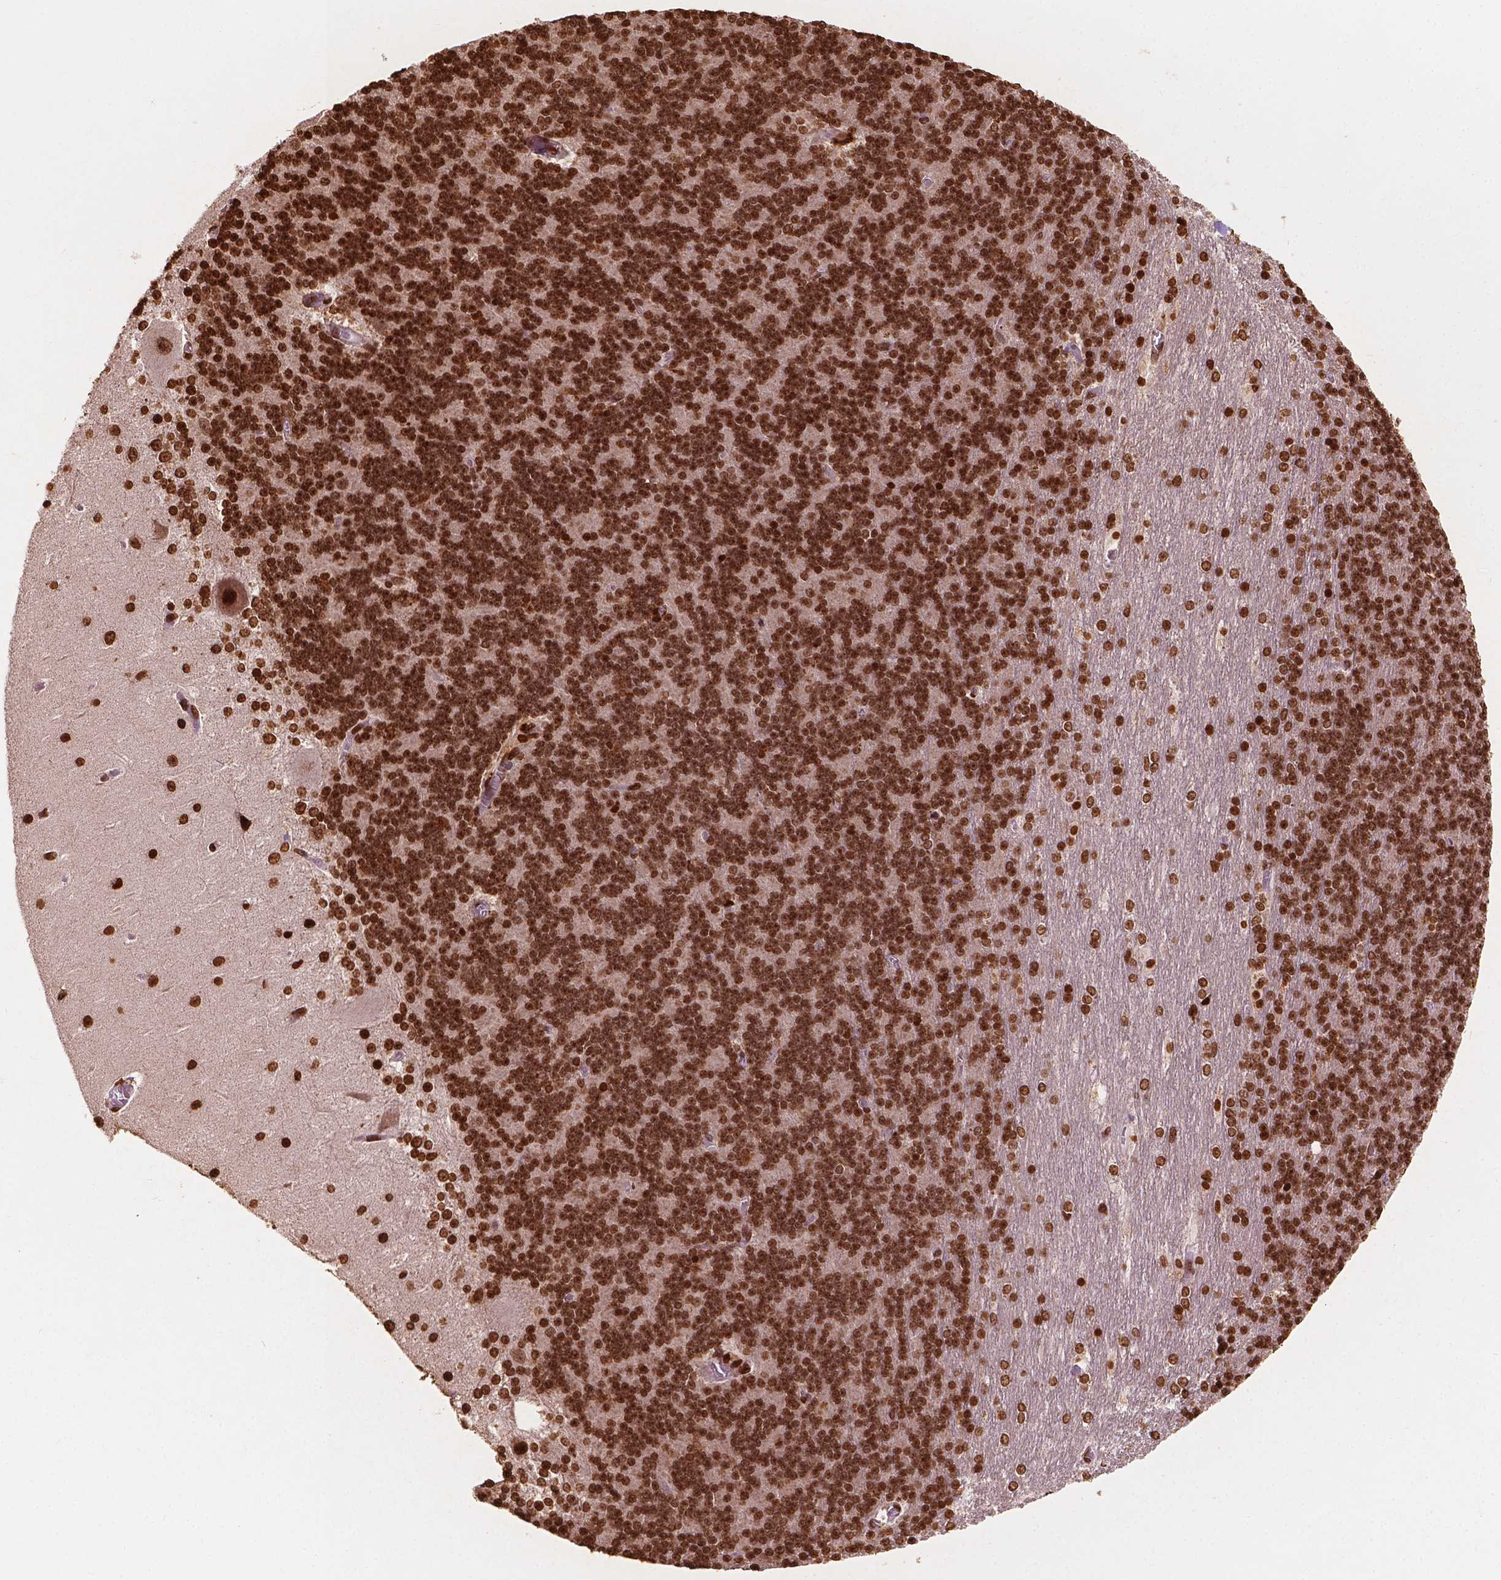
{"staining": {"intensity": "strong", "quantity": ">75%", "location": "nuclear"}, "tissue": "cerebellum", "cell_type": "Cells in granular layer", "image_type": "normal", "snomed": [{"axis": "morphology", "description": "Normal tissue, NOS"}, {"axis": "topography", "description": "Cerebellum"}], "caption": "Brown immunohistochemical staining in unremarkable cerebellum displays strong nuclear staining in approximately >75% of cells in granular layer.", "gene": "H3C7", "patient": {"sex": "female", "age": 19}}